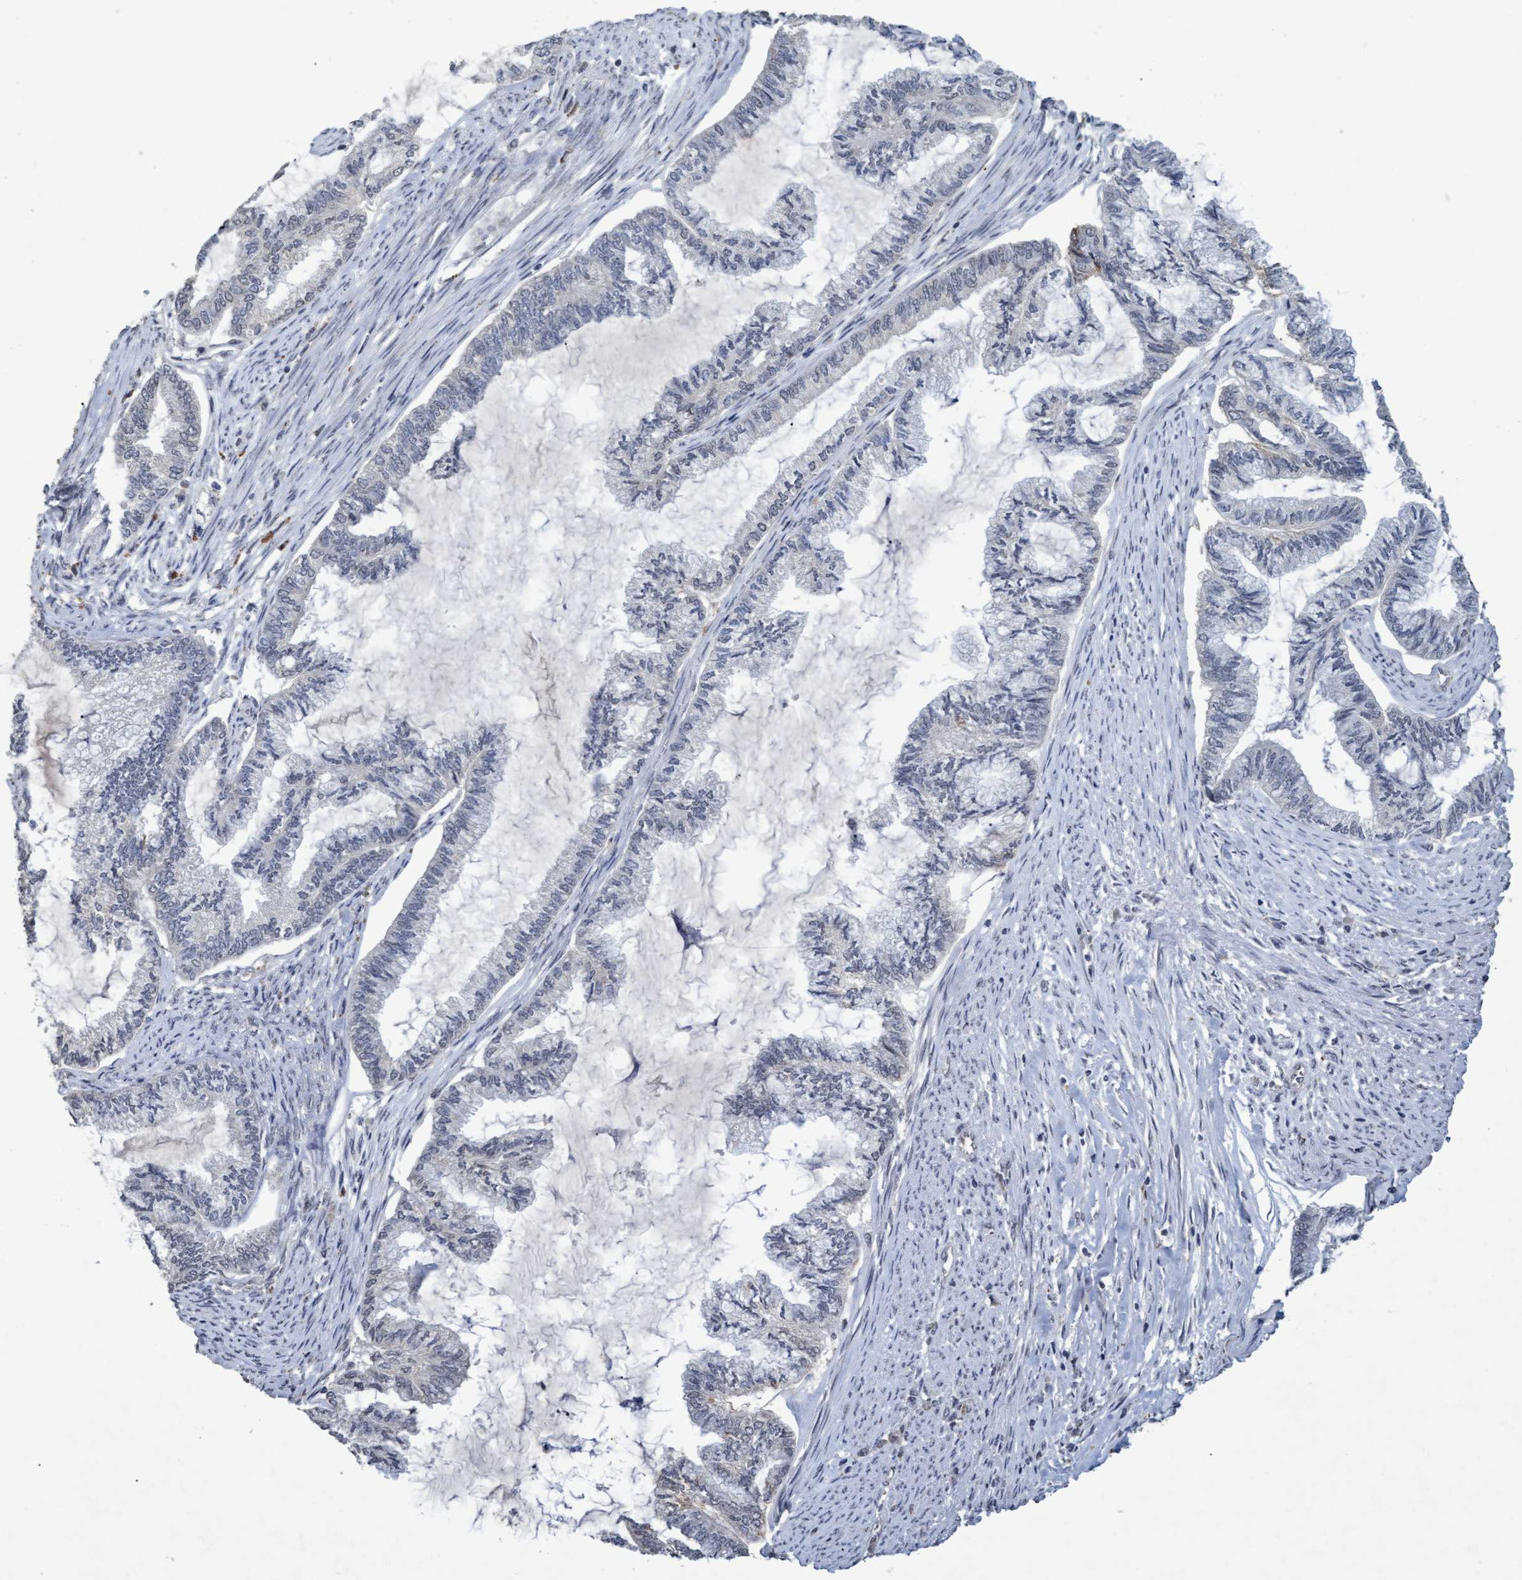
{"staining": {"intensity": "negative", "quantity": "none", "location": "none"}, "tissue": "endometrial cancer", "cell_type": "Tumor cells", "image_type": "cancer", "snomed": [{"axis": "morphology", "description": "Adenocarcinoma, NOS"}, {"axis": "topography", "description": "Endometrium"}], "caption": "DAB immunohistochemical staining of human endometrial cancer exhibits no significant positivity in tumor cells.", "gene": "GALC", "patient": {"sex": "female", "age": 86}}